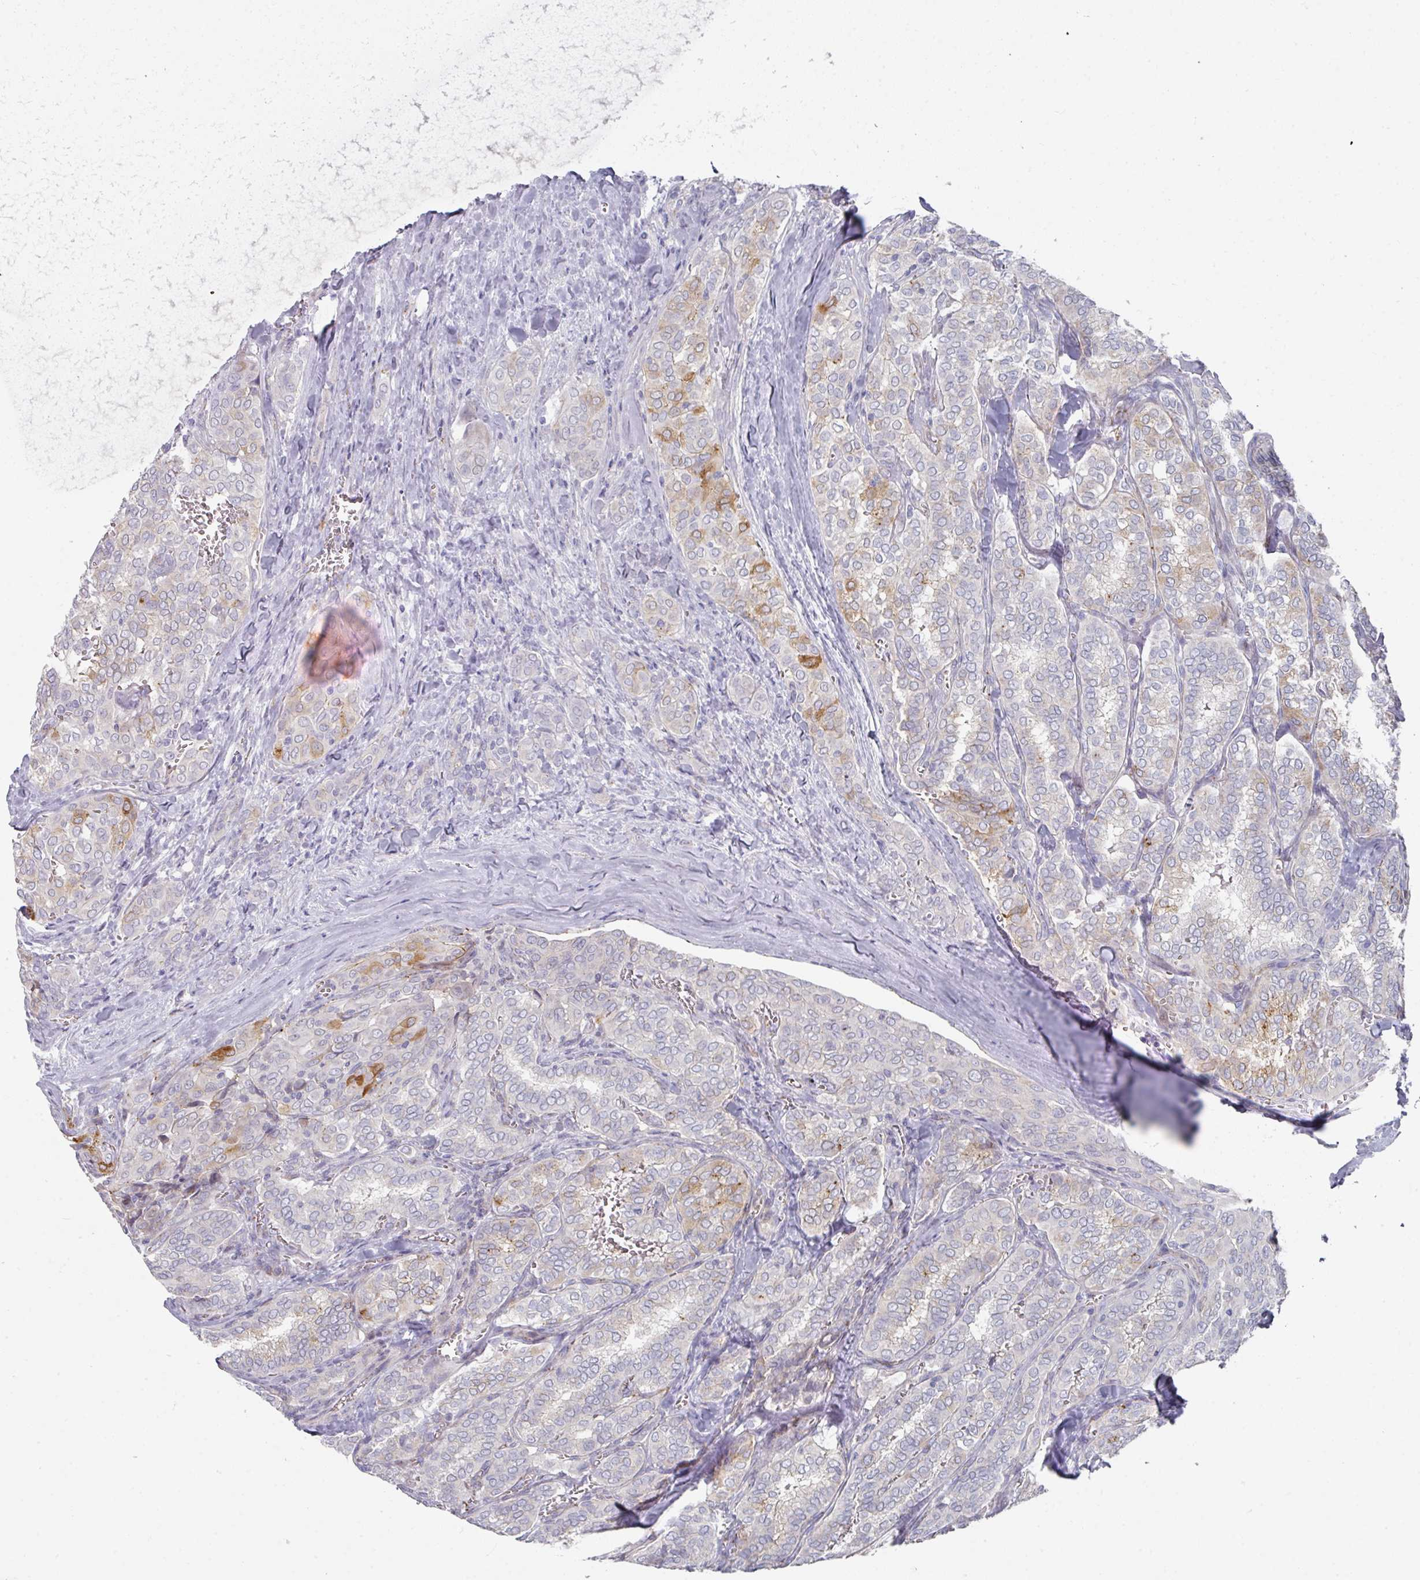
{"staining": {"intensity": "moderate", "quantity": "<25%", "location": "cytoplasmic/membranous"}, "tissue": "thyroid cancer", "cell_type": "Tumor cells", "image_type": "cancer", "snomed": [{"axis": "morphology", "description": "Papillary adenocarcinoma, NOS"}, {"axis": "topography", "description": "Thyroid gland"}], "caption": "Protein analysis of papillary adenocarcinoma (thyroid) tissue reveals moderate cytoplasmic/membranous positivity in approximately <25% of tumor cells.", "gene": "NT5C1A", "patient": {"sex": "female", "age": 30}}